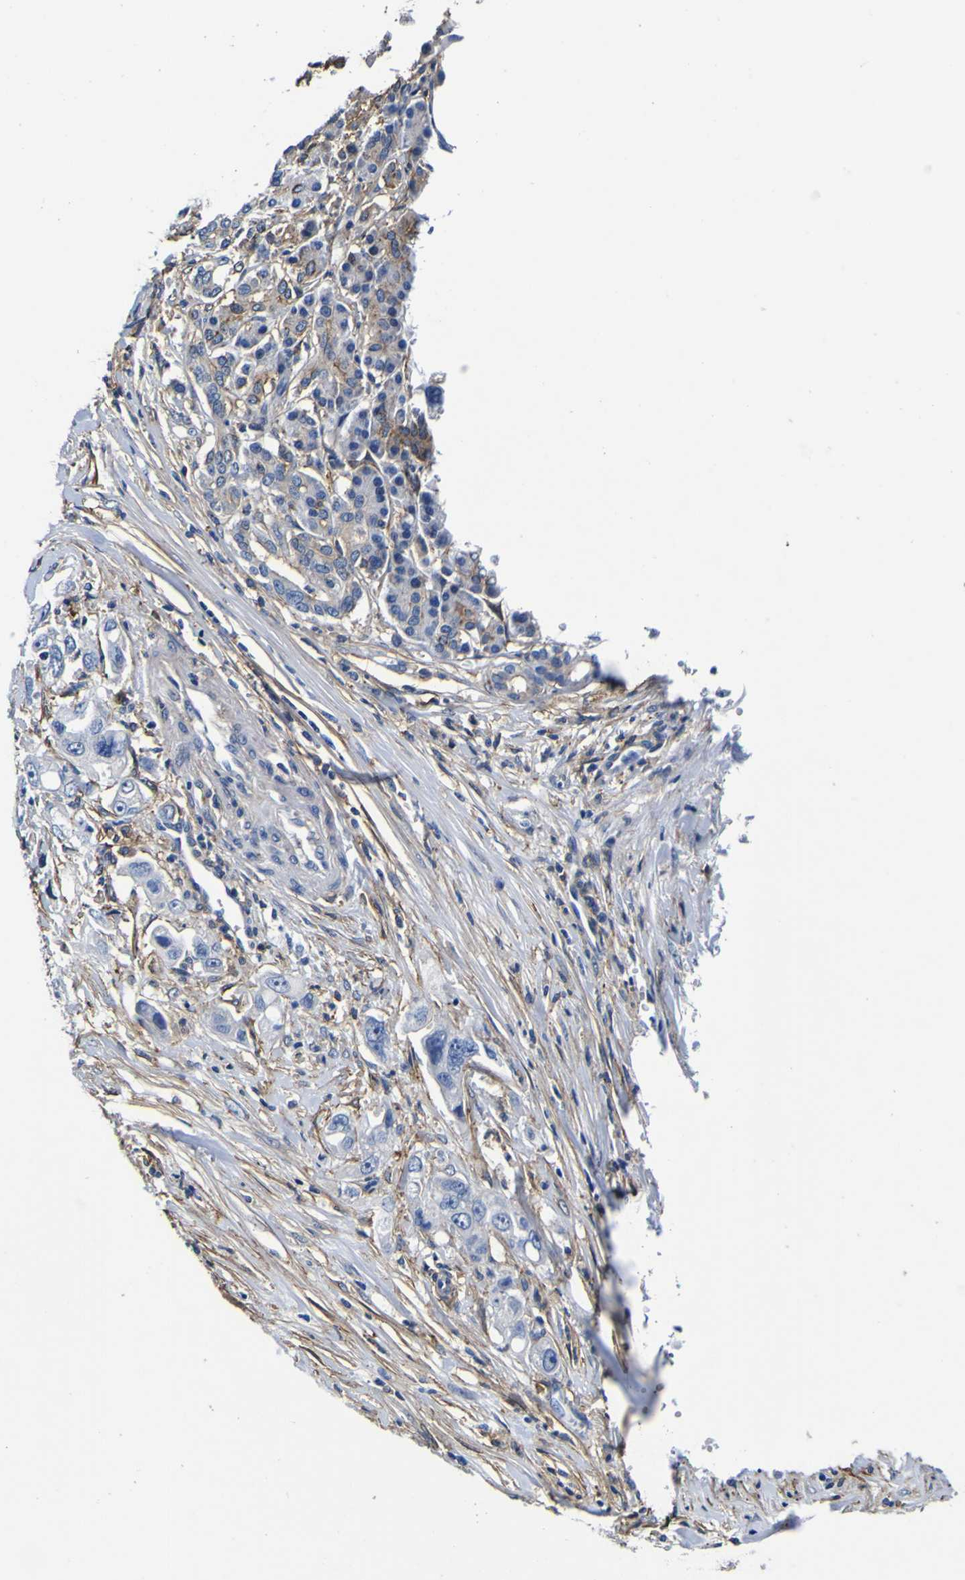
{"staining": {"intensity": "moderate", "quantity": "<25%", "location": "cytoplasmic/membranous"}, "tissue": "pancreatic cancer", "cell_type": "Tumor cells", "image_type": "cancer", "snomed": [{"axis": "morphology", "description": "Normal tissue, NOS"}, {"axis": "topography", "description": "Pancreas"}], "caption": "Moderate cytoplasmic/membranous positivity for a protein is identified in about <25% of tumor cells of pancreatic cancer using immunohistochemistry (IHC).", "gene": "PXDN", "patient": {"sex": "male", "age": 42}}